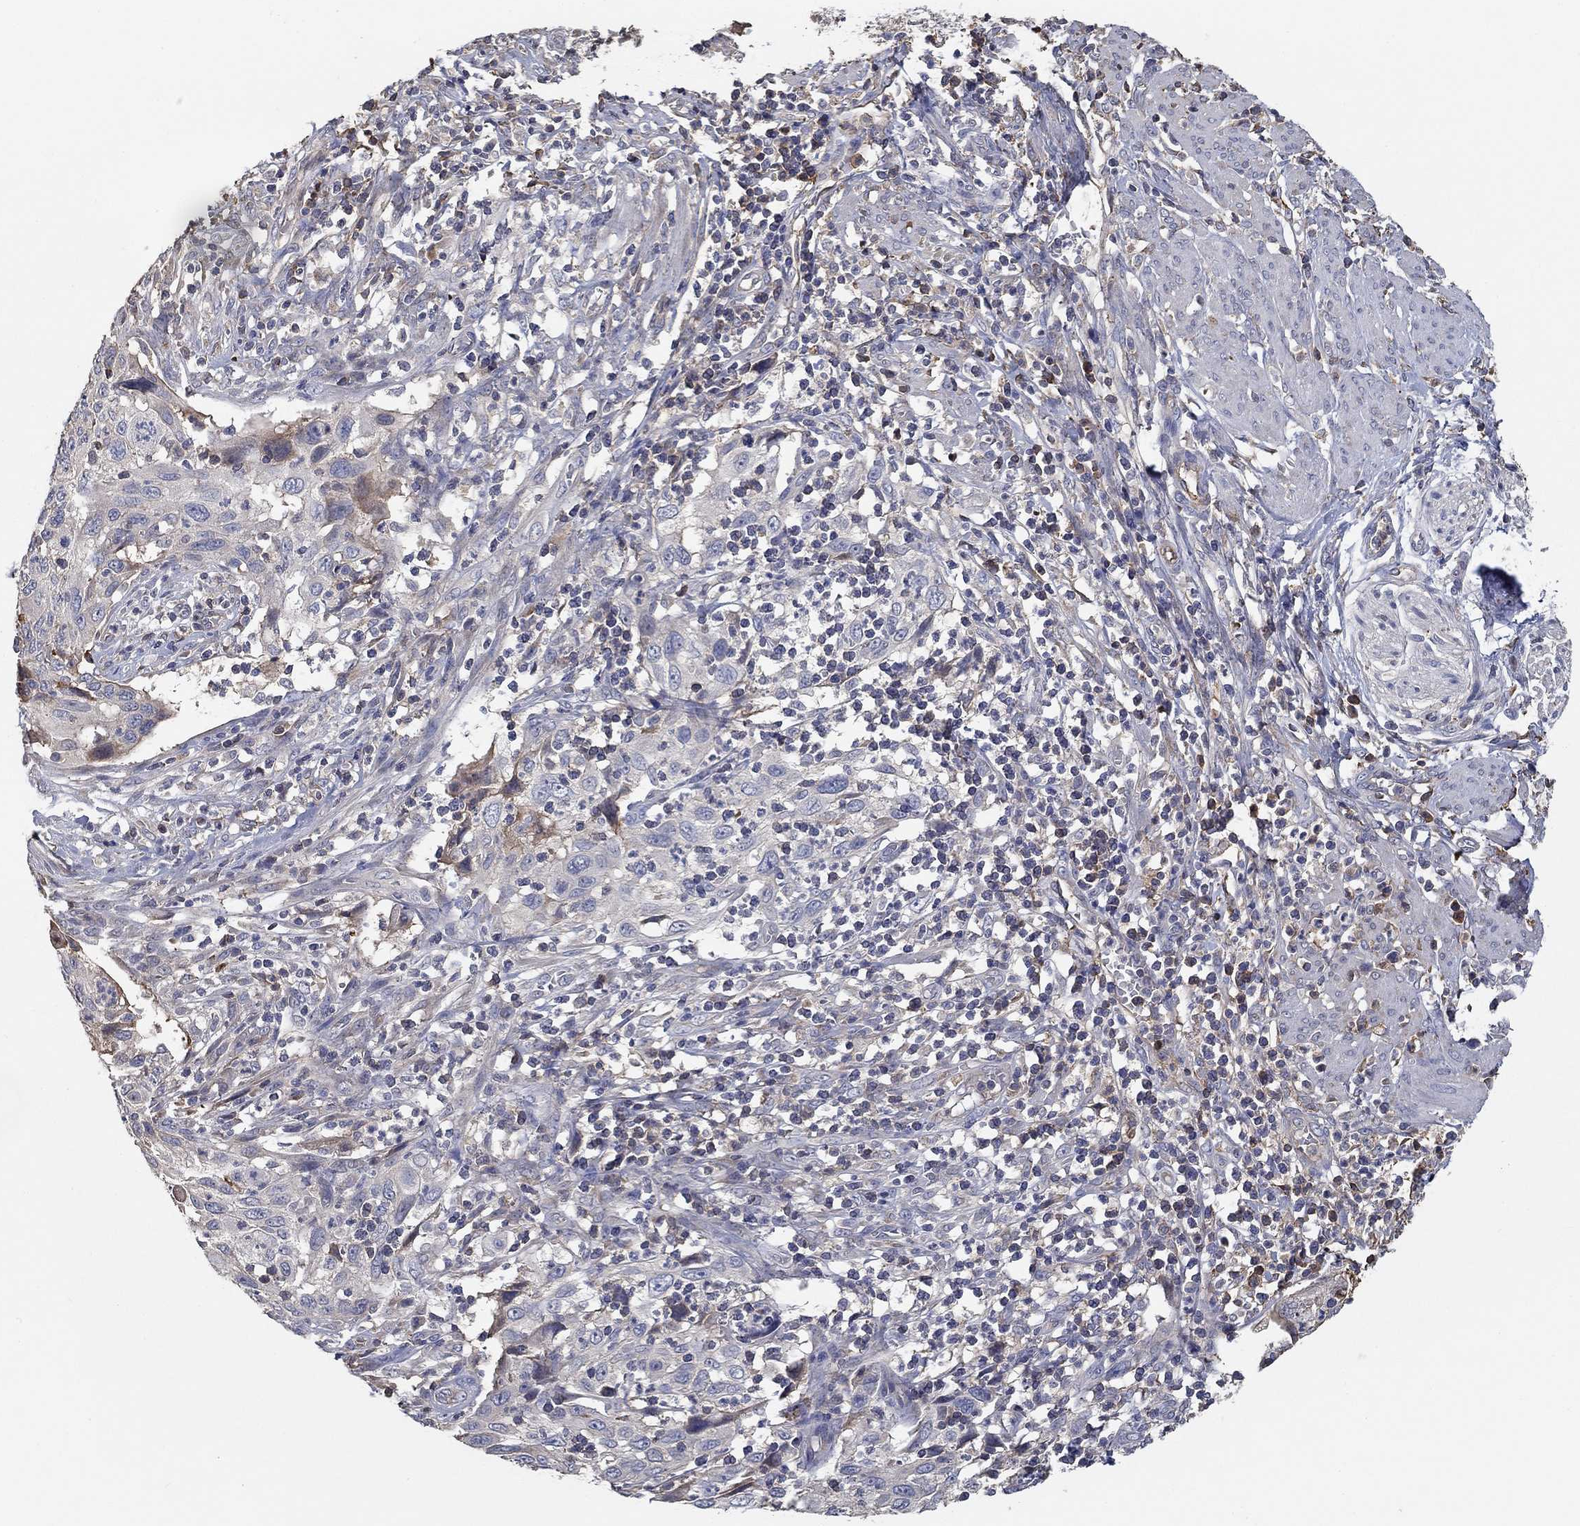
{"staining": {"intensity": "negative", "quantity": "none", "location": "none"}, "tissue": "cervical cancer", "cell_type": "Tumor cells", "image_type": "cancer", "snomed": [{"axis": "morphology", "description": "Squamous cell carcinoma, NOS"}, {"axis": "topography", "description": "Cervix"}], "caption": "IHC photomicrograph of human cervical cancer stained for a protein (brown), which demonstrates no staining in tumor cells.", "gene": "IL10", "patient": {"sex": "female", "age": 70}}